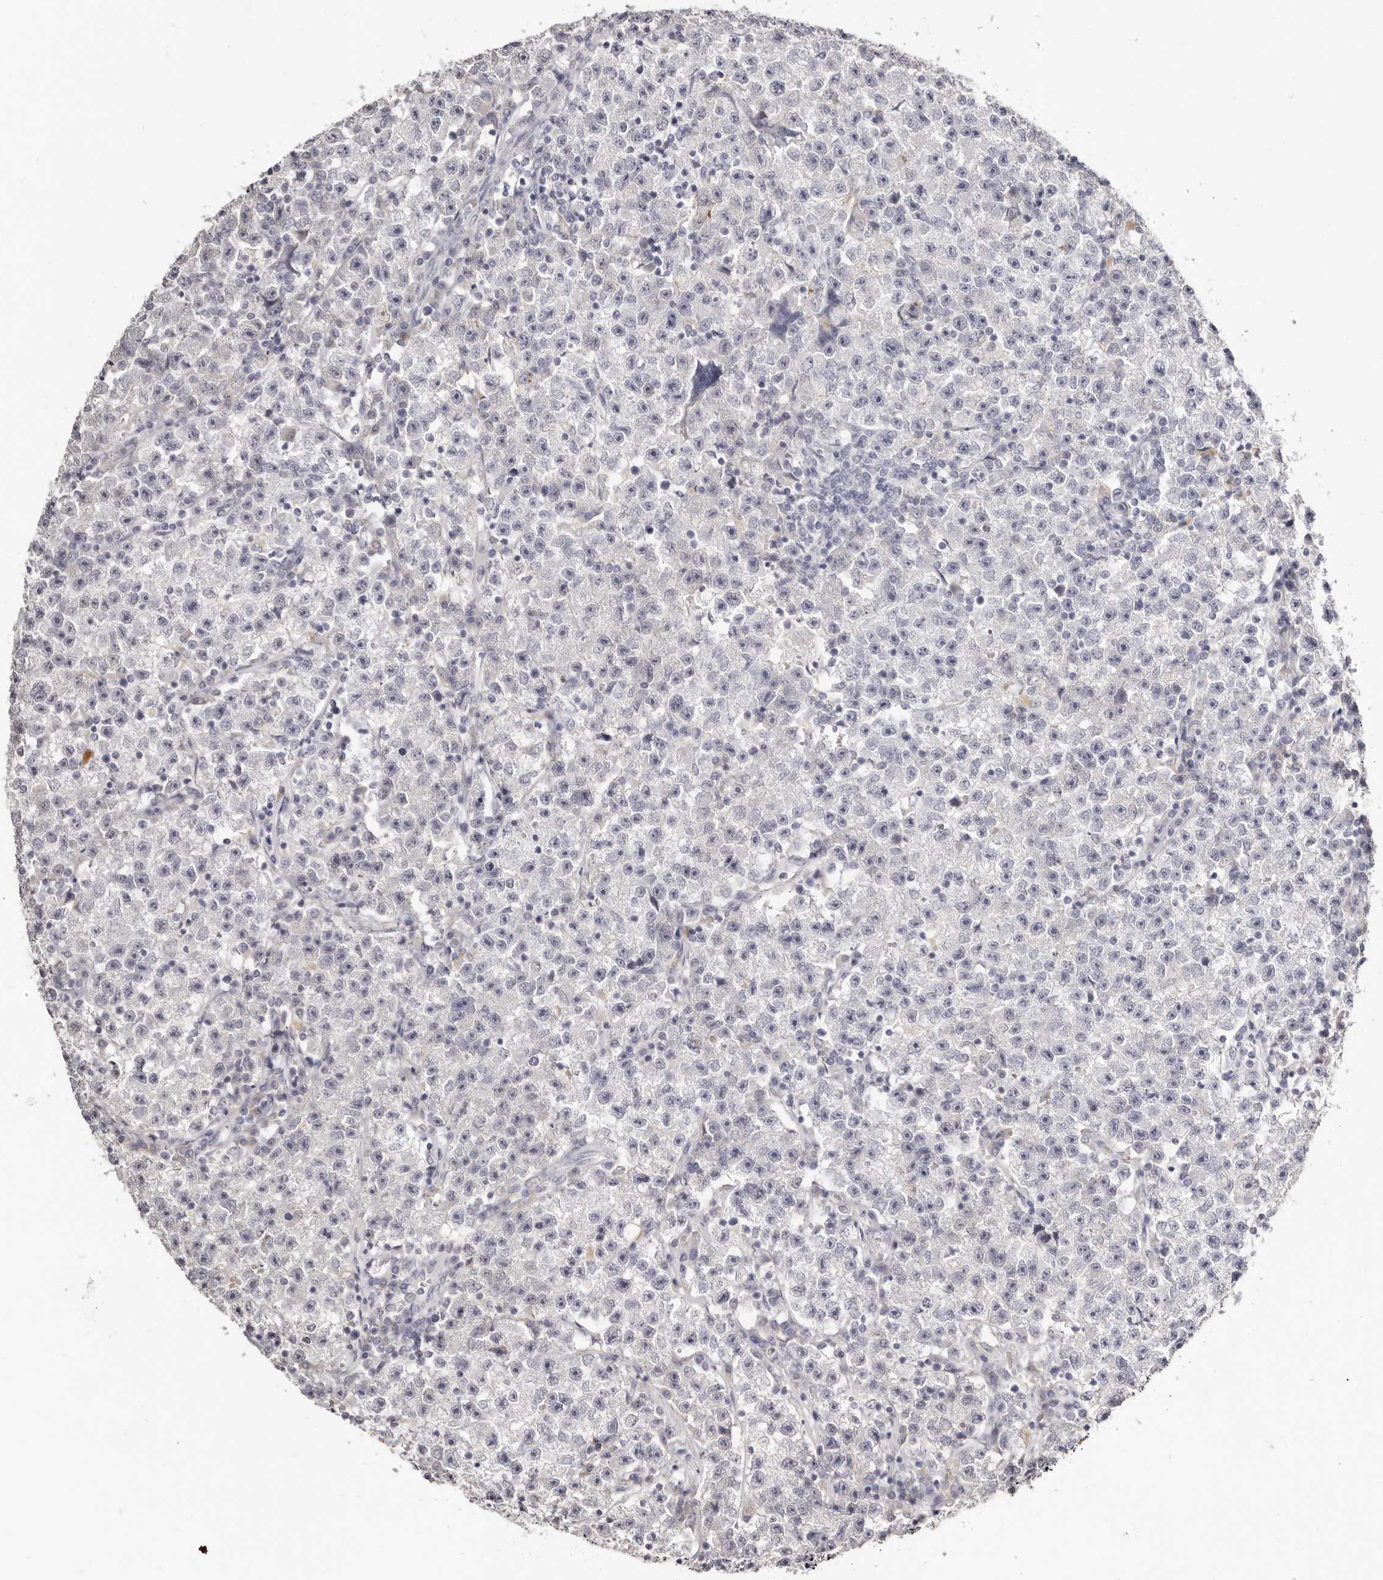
{"staining": {"intensity": "negative", "quantity": "none", "location": "none"}, "tissue": "testis cancer", "cell_type": "Tumor cells", "image_type": "cancer", "snomed": [{"axis": "morphology", "description": "Seminoma, NOS"}, {"axis": "topography", "description": "Testis"}], "caption": "The IHC image has no significant positivity in tumor cells of seminoma (testis) tissue.", "gene": "PCDHB6", "patient": {"sex": "male", "age": 22}}